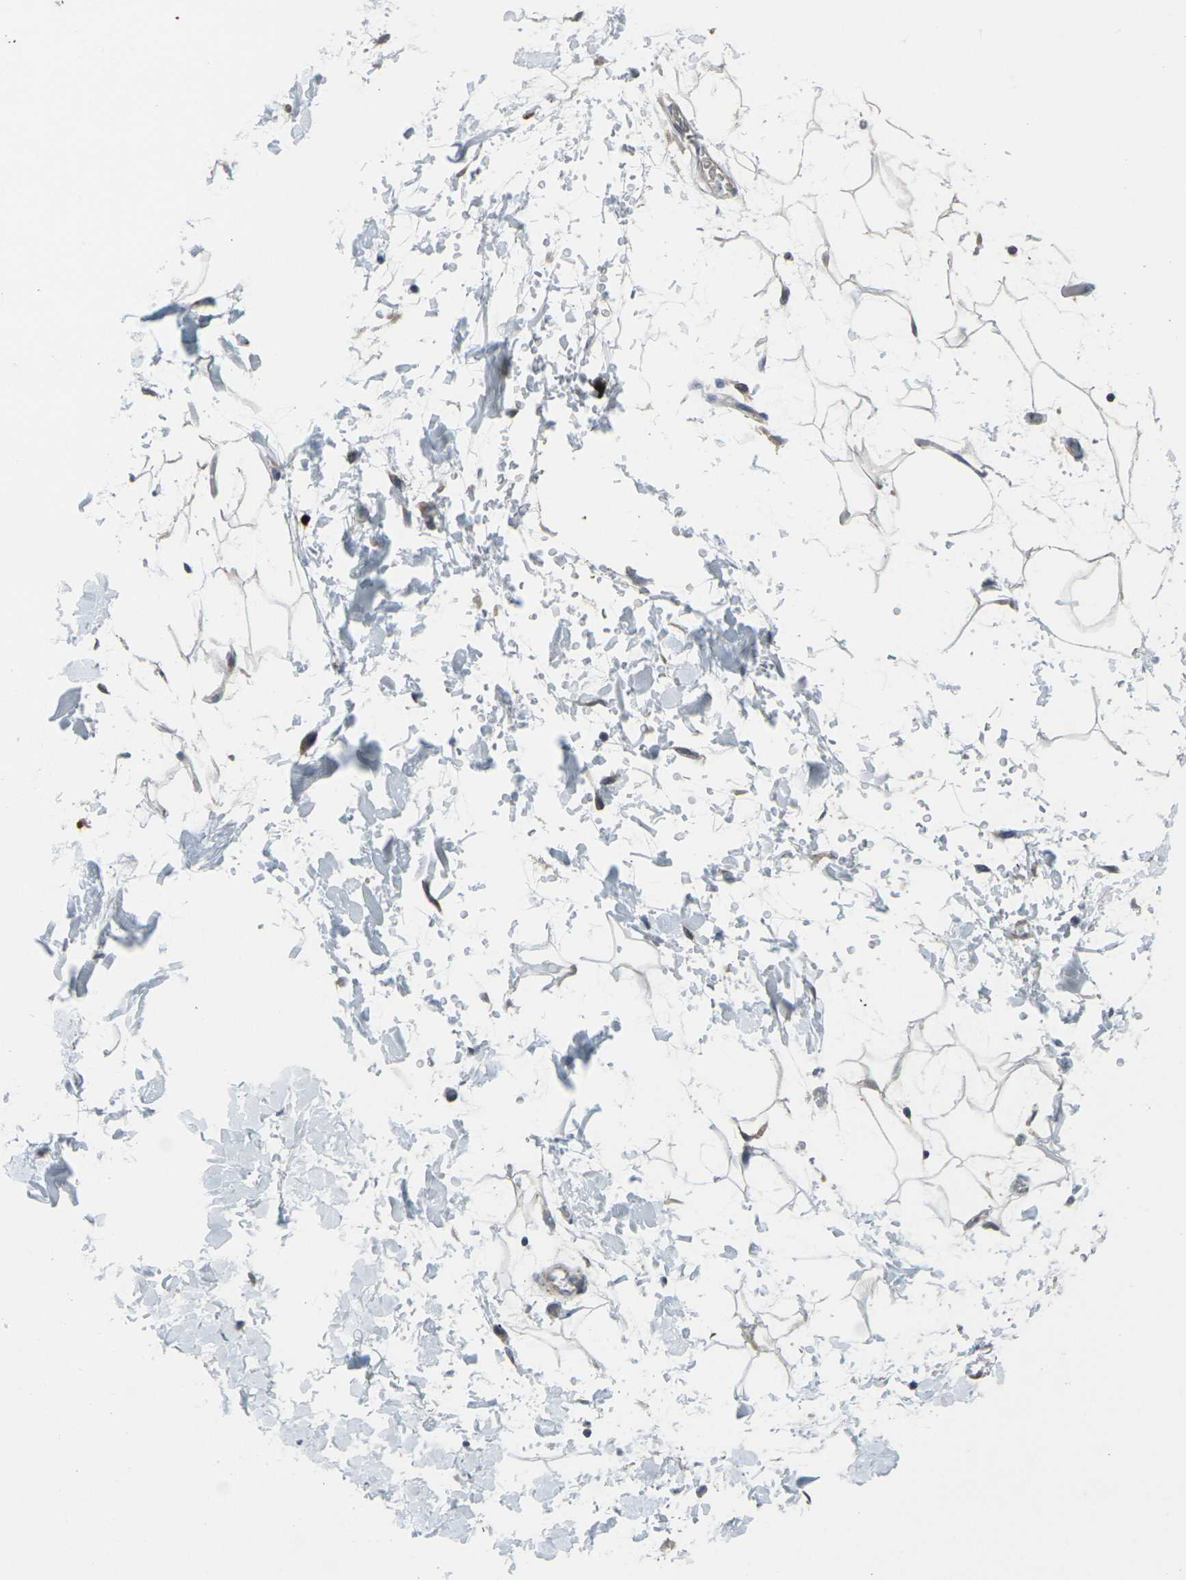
{"staining": {"intensity": "negative", "quantity": "none", "location": "none"}, "tissue": "adipose tissue", "cell_type": "Adipocytes", "image_type": "normal", "snomed": [{"axis": "morphology", "description": "Normal tissue, NOS"}, {"axis": "topography", "description": "Soft tissue"}], "caption": "Immunohistochemistry (IHC) of normal human adipose tissue displays no expression in adipocytes. (DAB (3,3'-diaminobenzidine) immunohistochemistry (IHC), high magnification).", "gene": "CCR10", "patient": {"sex": "male", "age": 72}}